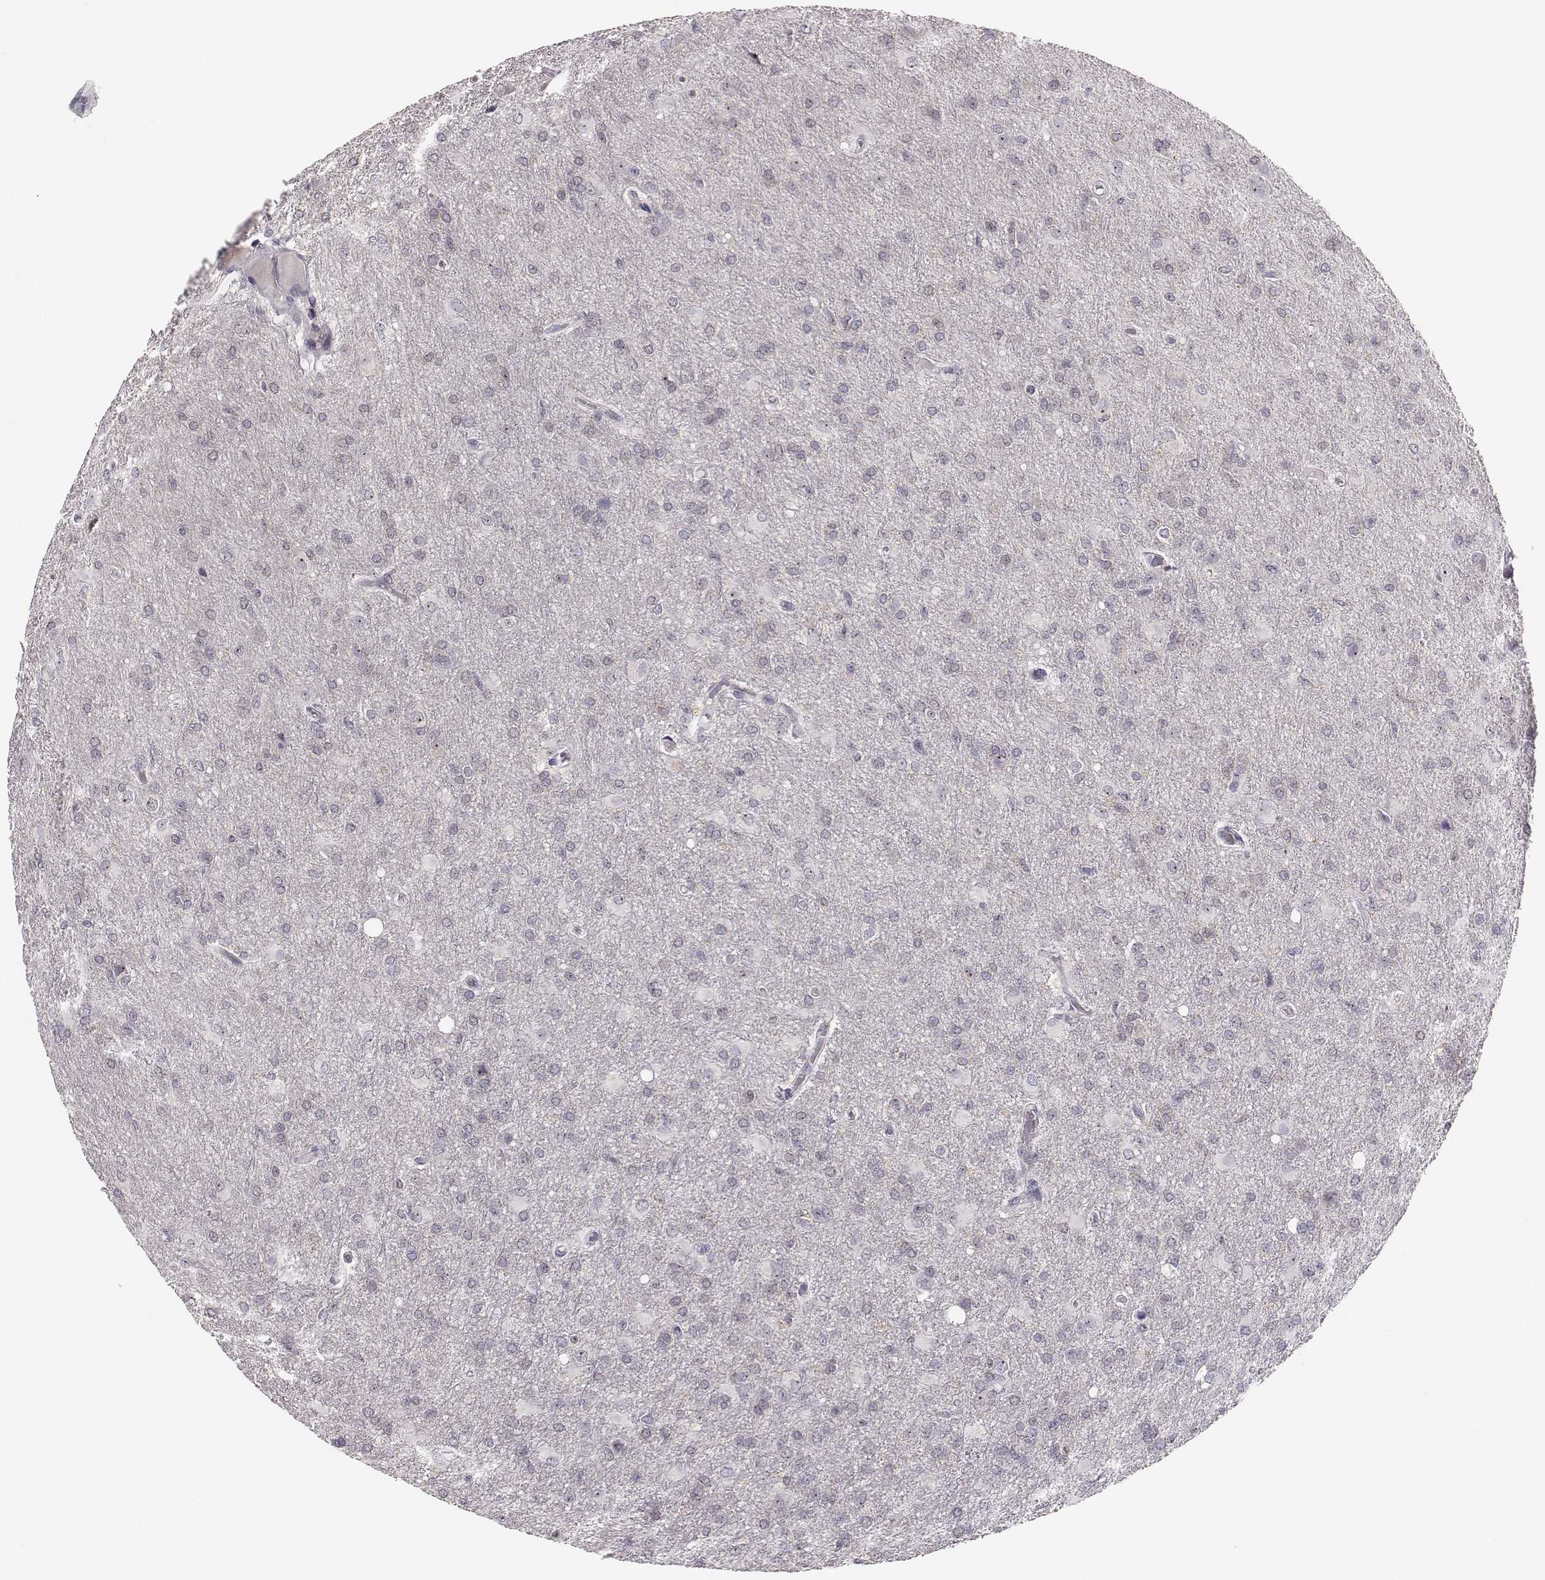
{"staining": {"intensity": "negative", "quantity": "none", "location": "none"}, "tissue": "glioma", "cell_type": "Tumor cells", "image_type": "cancer", "snomed": [{"axis": "morphology", "description": "Glioma, malignant, High grade"}, {"axis": "topography", "description": "Brain"}], "caption": "Micrograph shows no significant protein staining in tumor cells of glioma. Nuclei are stained in blue.", "gene": "NIFK", "patient": {"sex": "male", "age": 68}}